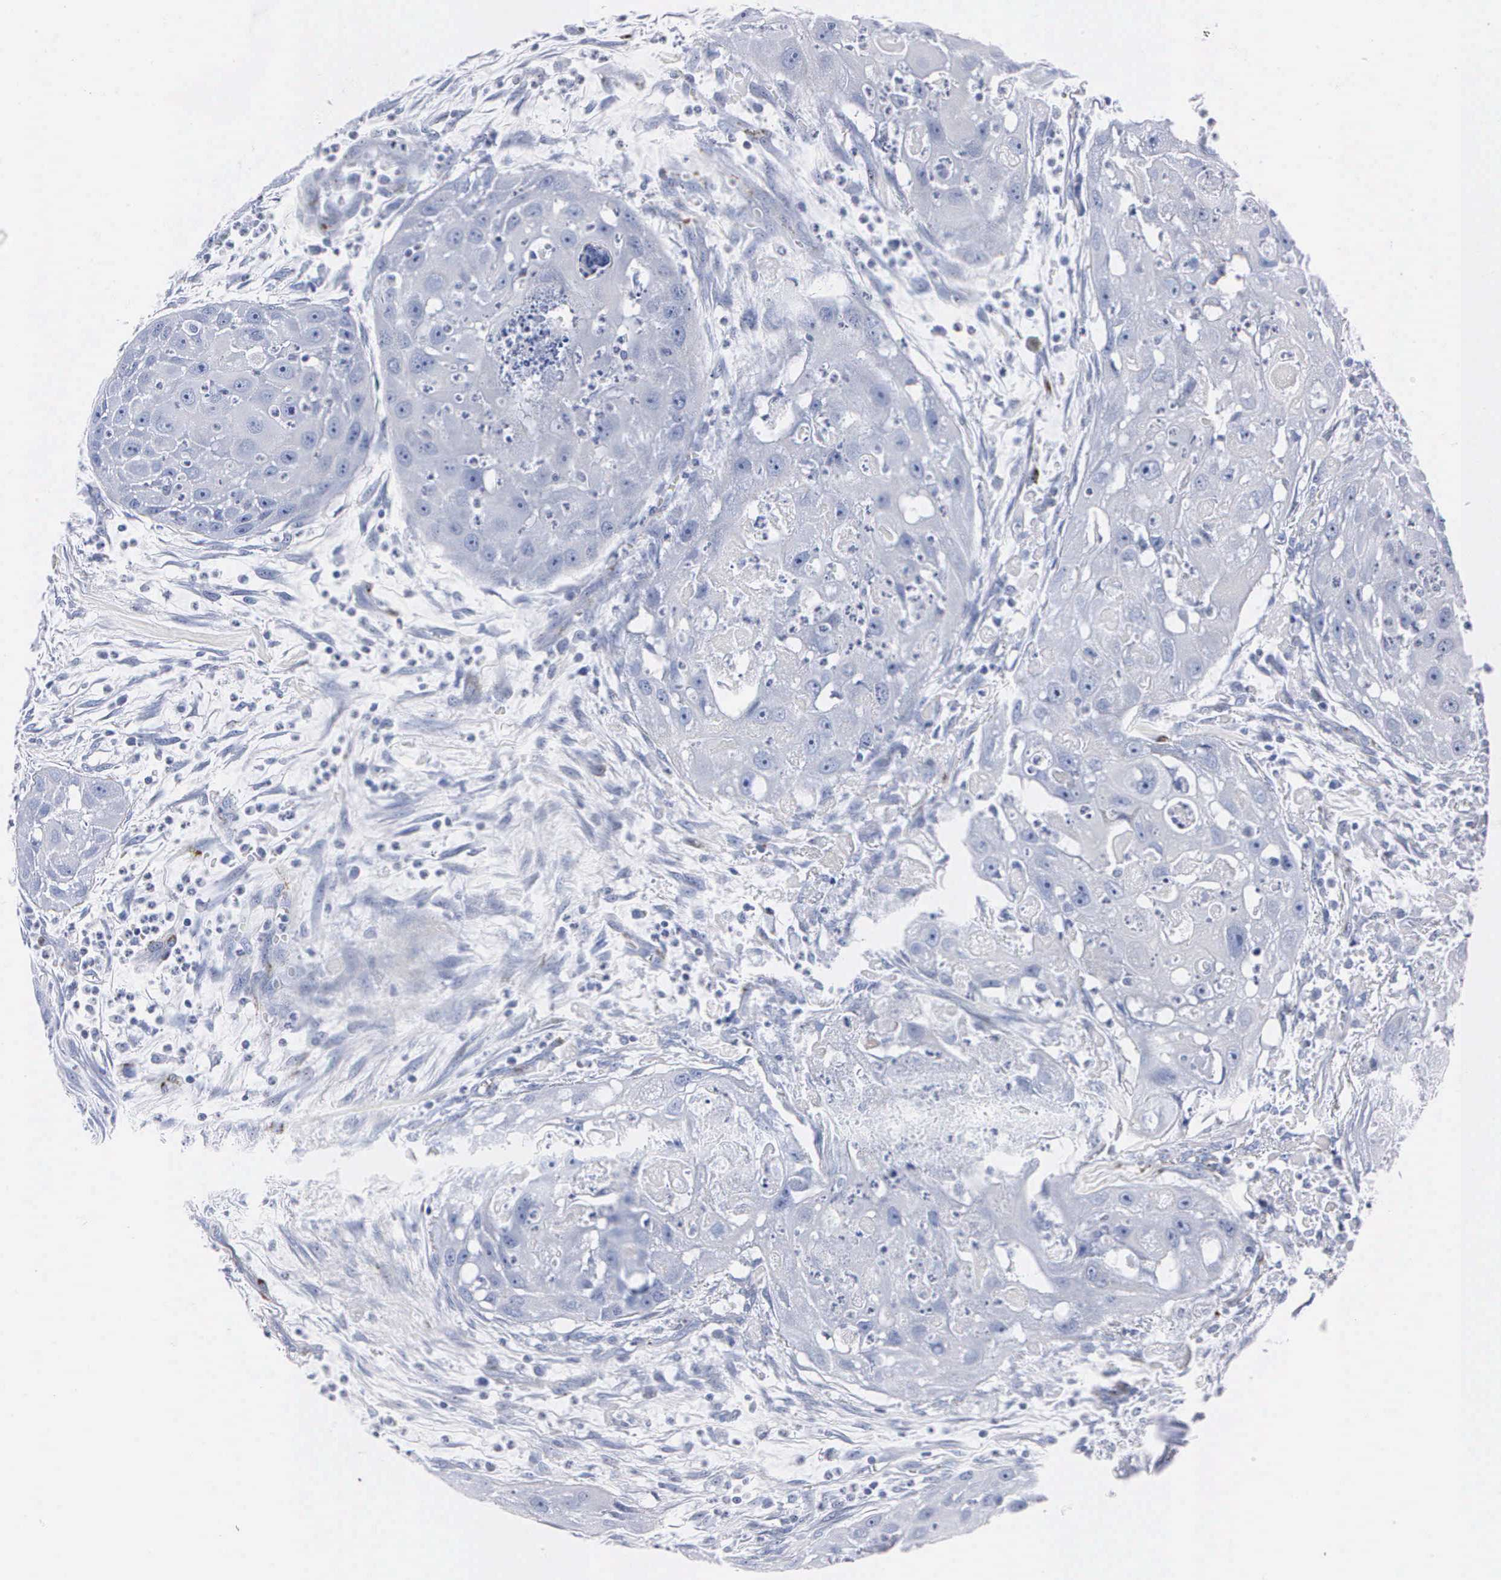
{"staining": {"intensity": "negative", "quantity": "none", "location": "none"}, "tissue": "head and neck cancer", "cell_type": "Tumor cells", "image_type": "cancer", "snomed": [{"axis": "morphology", "description": "Squamous cell carcinoma, NOS"}, {"axis": "topography", "description": "Head-Neck"}], "caption": "DAB immunohistochemical staining of squamous cell carcinoma (head and neck) demonstrates no significant expression in tumor cells.", "gene": "ENO2", "patient": {"sex": "male", "age": 64}}